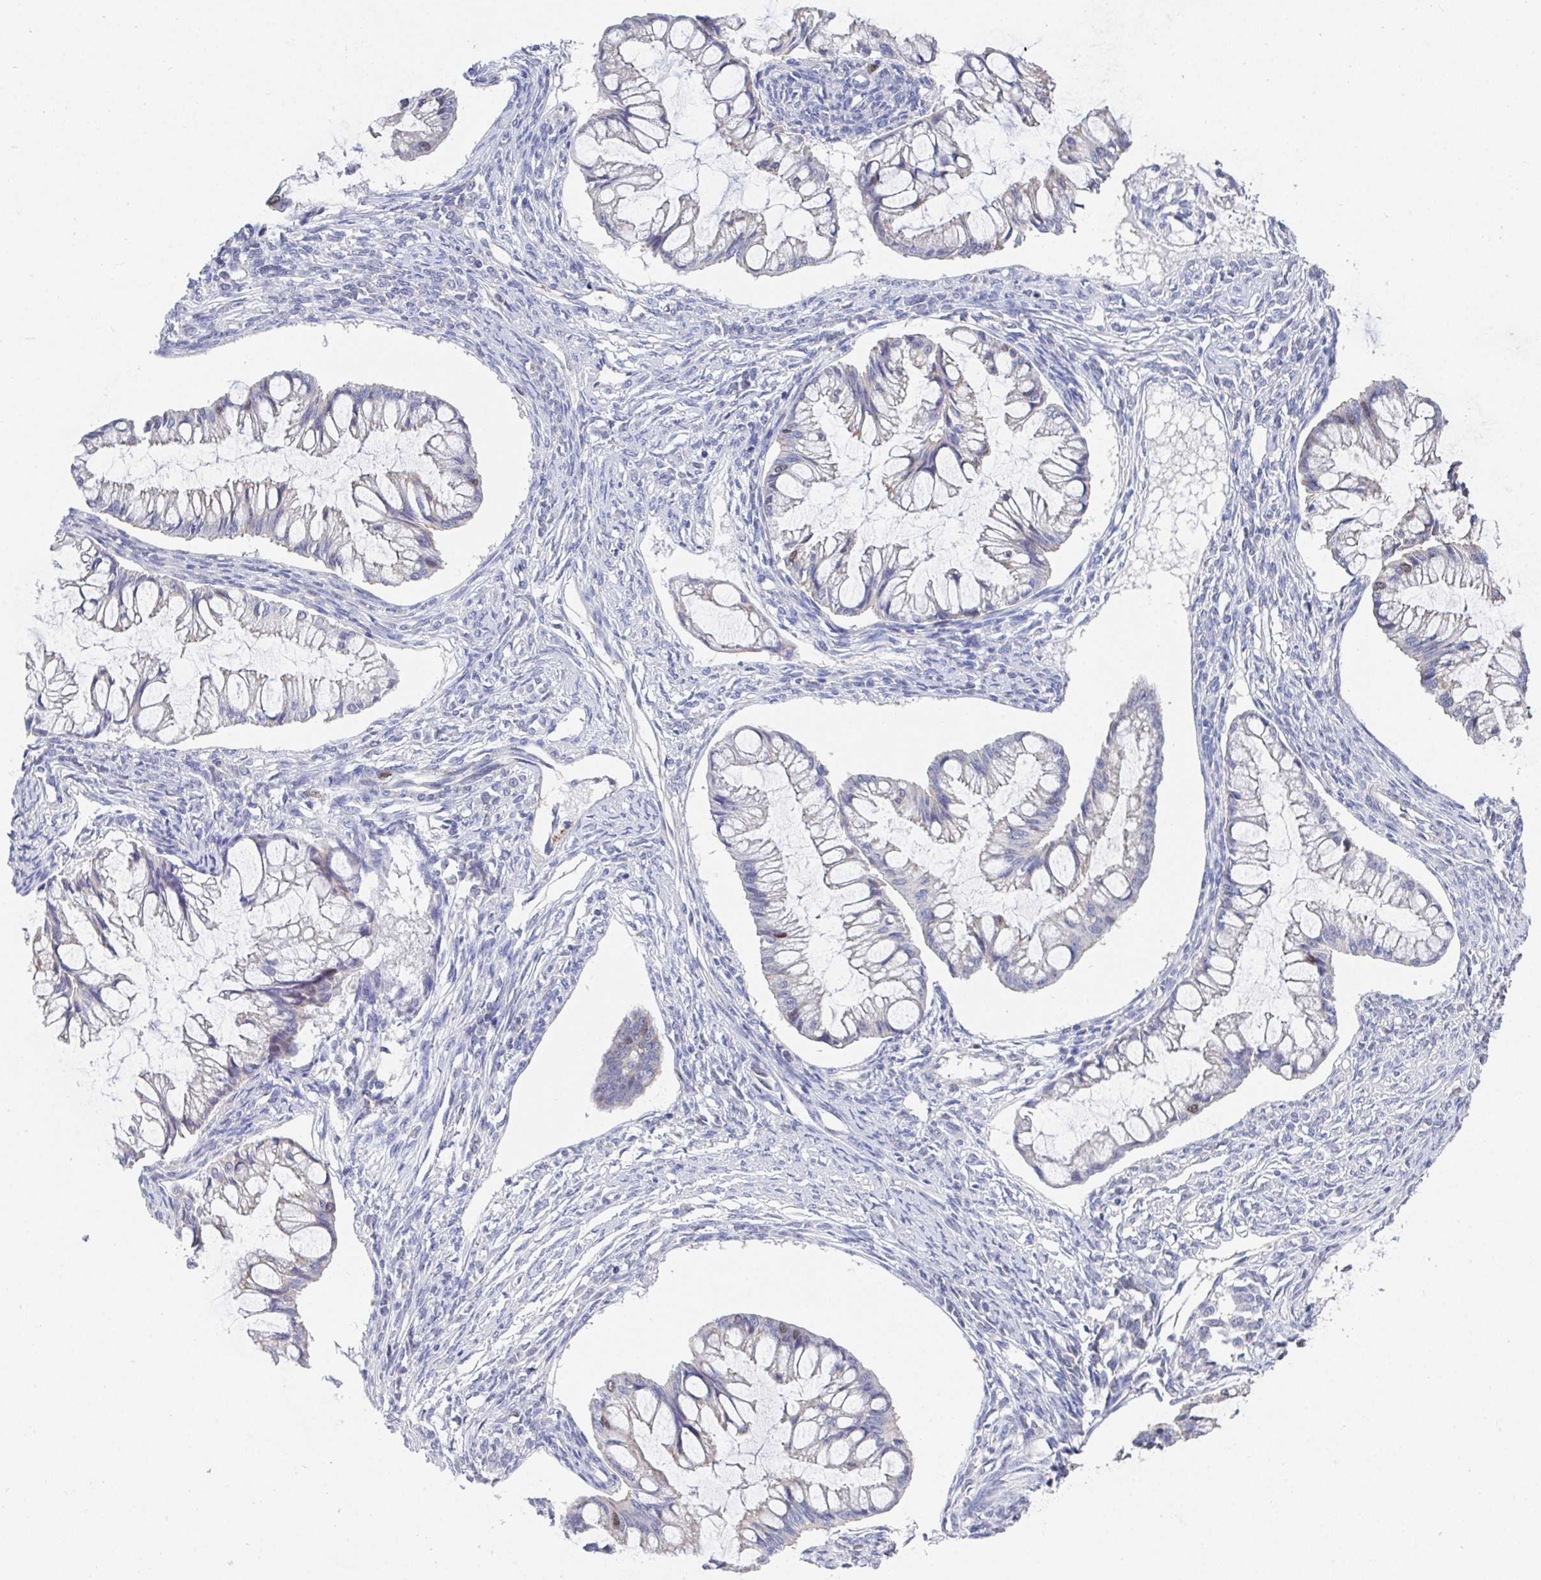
{"staining": {"intensity": "moderate", "quantity": "25%-75%", "location": "cytoplasmic/membranous"}, "tissue": "ovarian cancer", "cell_type": "Tumor cells", "image_type": "cancer", "snomed": [{"axis": "morphology", "description": "Cystadenocarcinoma, mucinous, NOS"}, {"axis": "topography", "description": "Ovary"}], "caption": "A medium amount of moderate cytoplasmic/membranous expression is present in approximately 25%-75% of tumor cells in mucinous cystadenocarcinoma (ovarian) tissue.", "gene": "ATP5F1C", "patient": {"sex": "female", "age": 73}}